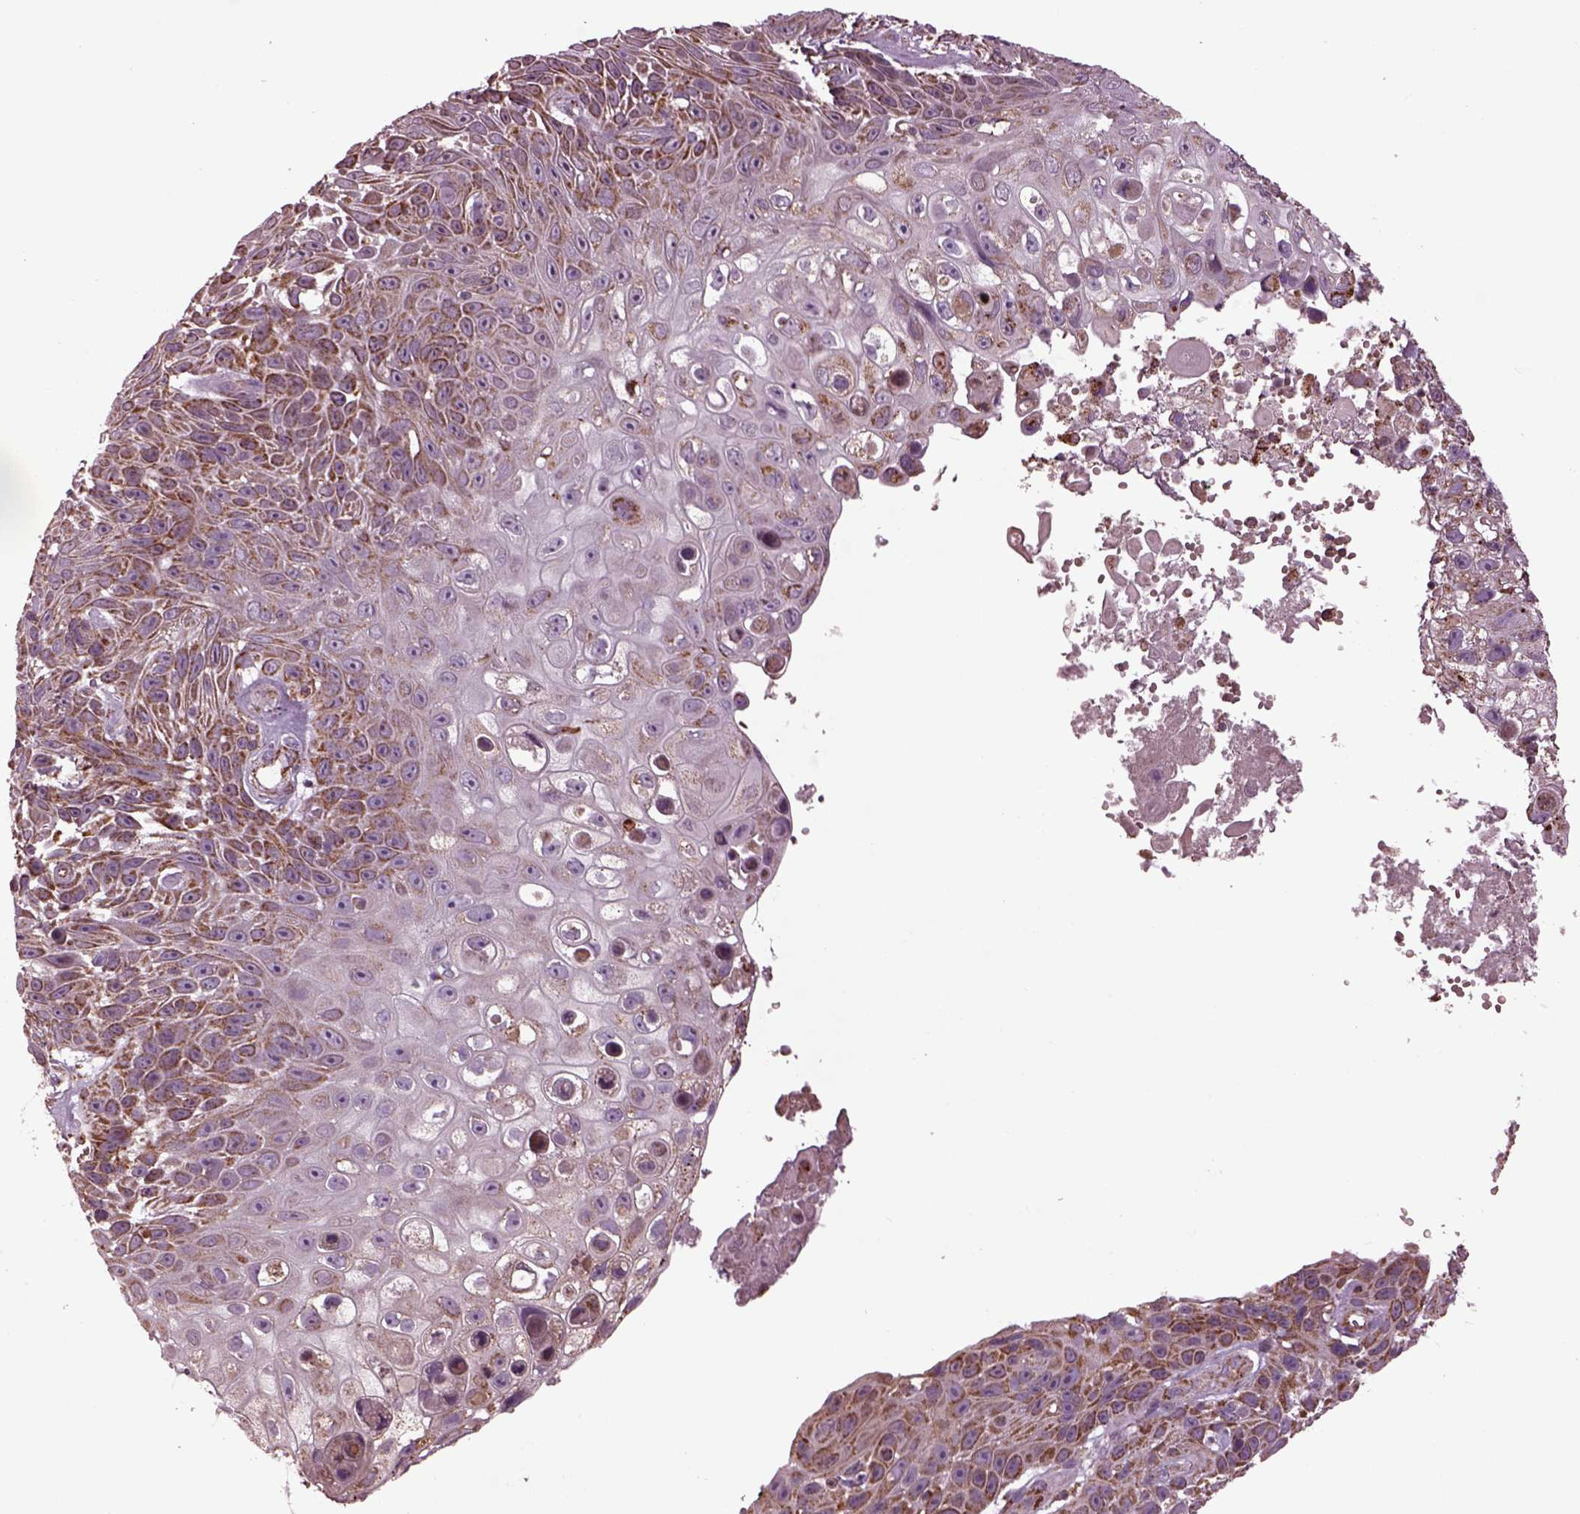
{"staining": {"intensity": "moderate", "quantity": "<25%", "location": "cytoplasmic/membranous"}, "tissue": "skin cancer", "cell_type": "Tumor cells", "image_type": "cancer", "snomed": [{"axis": "morphology", "description": "Squamous cell carcinoma, NOS"}, {"axis": "topography", "description": "Skin"}], "caption": "Immunohistochemistry (IHC) (DAB) staining of human squamous cell carcinoma (skin) reveals moderate cytoplasmic/membranous protein staining in approximately <25% of tumor cells. (IHC, brightfield microscopy, high magnification).", "gene": "TMEM254", "patient": {"sex": "male", "age": 82}}